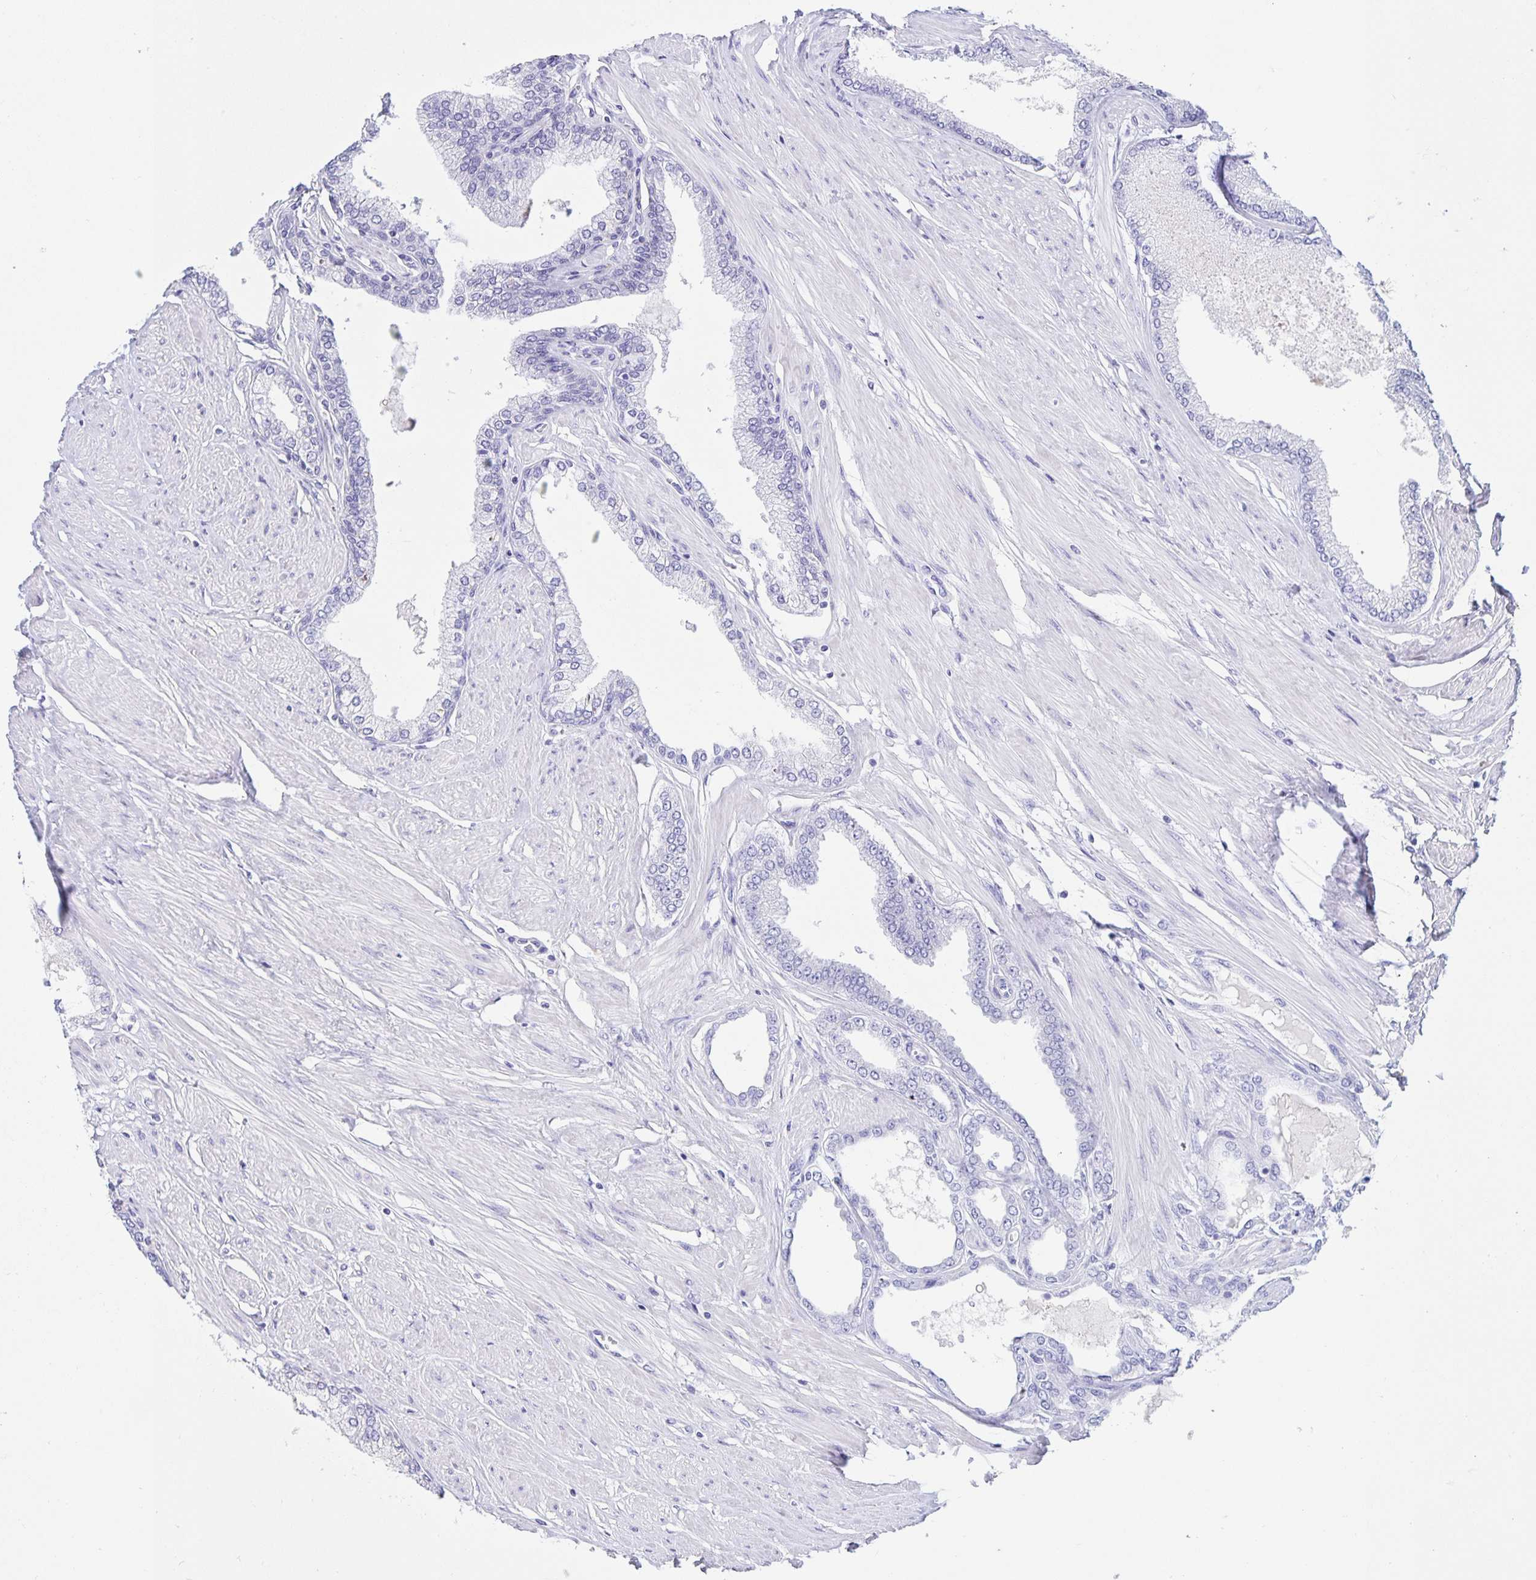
{"staining": {"intensity": "negative", "quantity": "none", "location": "none"}, "tissue": "prostate cancer", "cell_type": "Tumor cells", "image_type": "cancer", "snomed": [{"axis": "morphology", "description": "Adenocarcinoma, Low grade"}, {"axis": "topography", "description": "Prostate"}], "caption": "Tumor cells are negative for brown protein staining in prostate low-grade adenocarcinoma. (DAB (3,3'-diaminobenzidine) immunohistochemistry (IHC) visualized using brightfield microscopy, high magnification).", "gene": "DMBT1", "patient": {"sex": "male", "age": 55}}